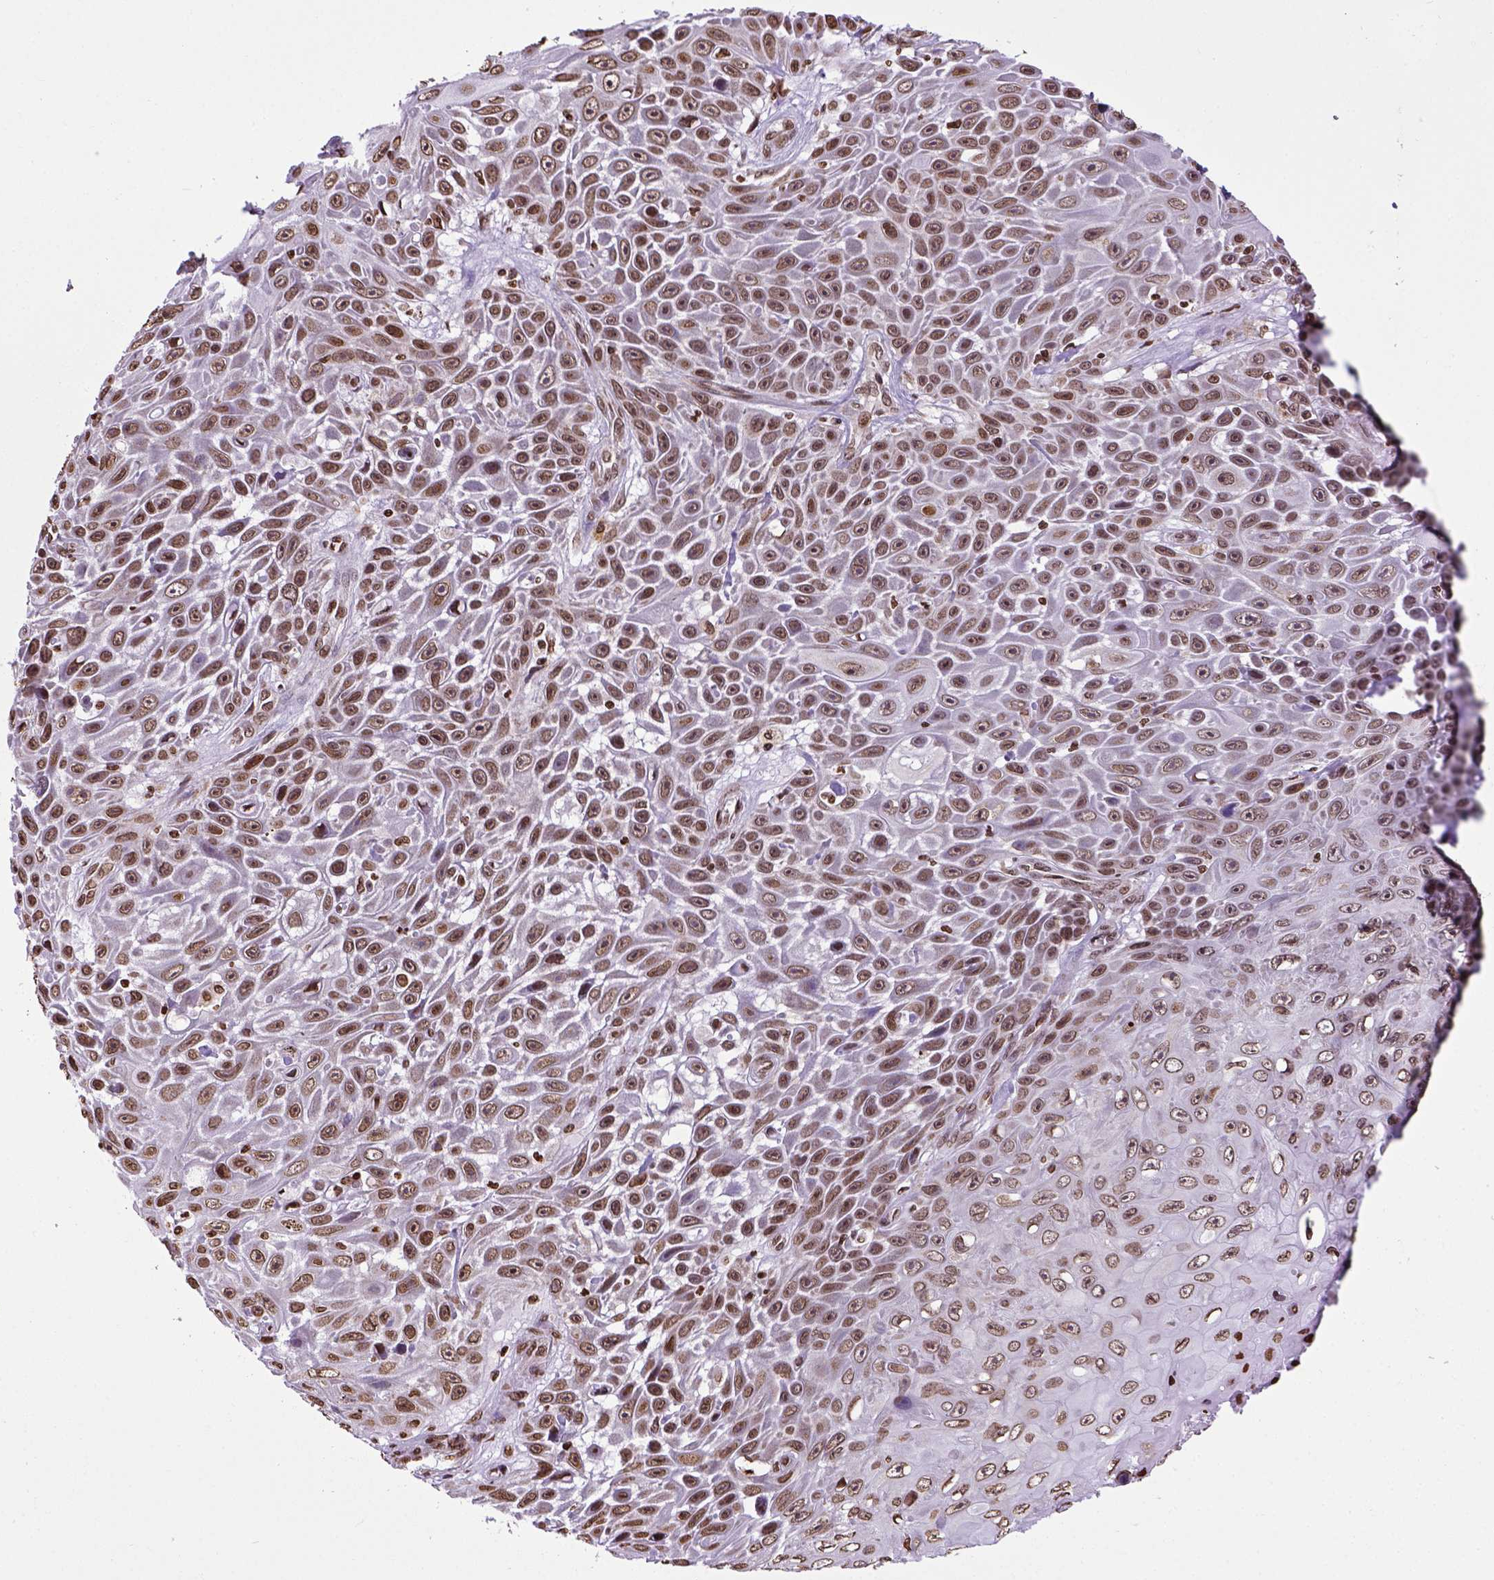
{"staining": {"intensity": "moderate", "quantity": ">75%", "location": "nuclear"}, "tissue": "skin cancer", "cell_type": "Tumor cells", "image_type": "cancer", "snomed": [{"axis": "morphology", "description": "Squamous cell carcinoma, NOS"}, {"axis": "topography", "description": "Skin"}], "caption": "A medium amount of moderate nuclear expression is present in about >75% of tumor cells in skin cancer tissue.", "gene": "ZNF75D", "patient": {"sex": "male", "age": 82}}